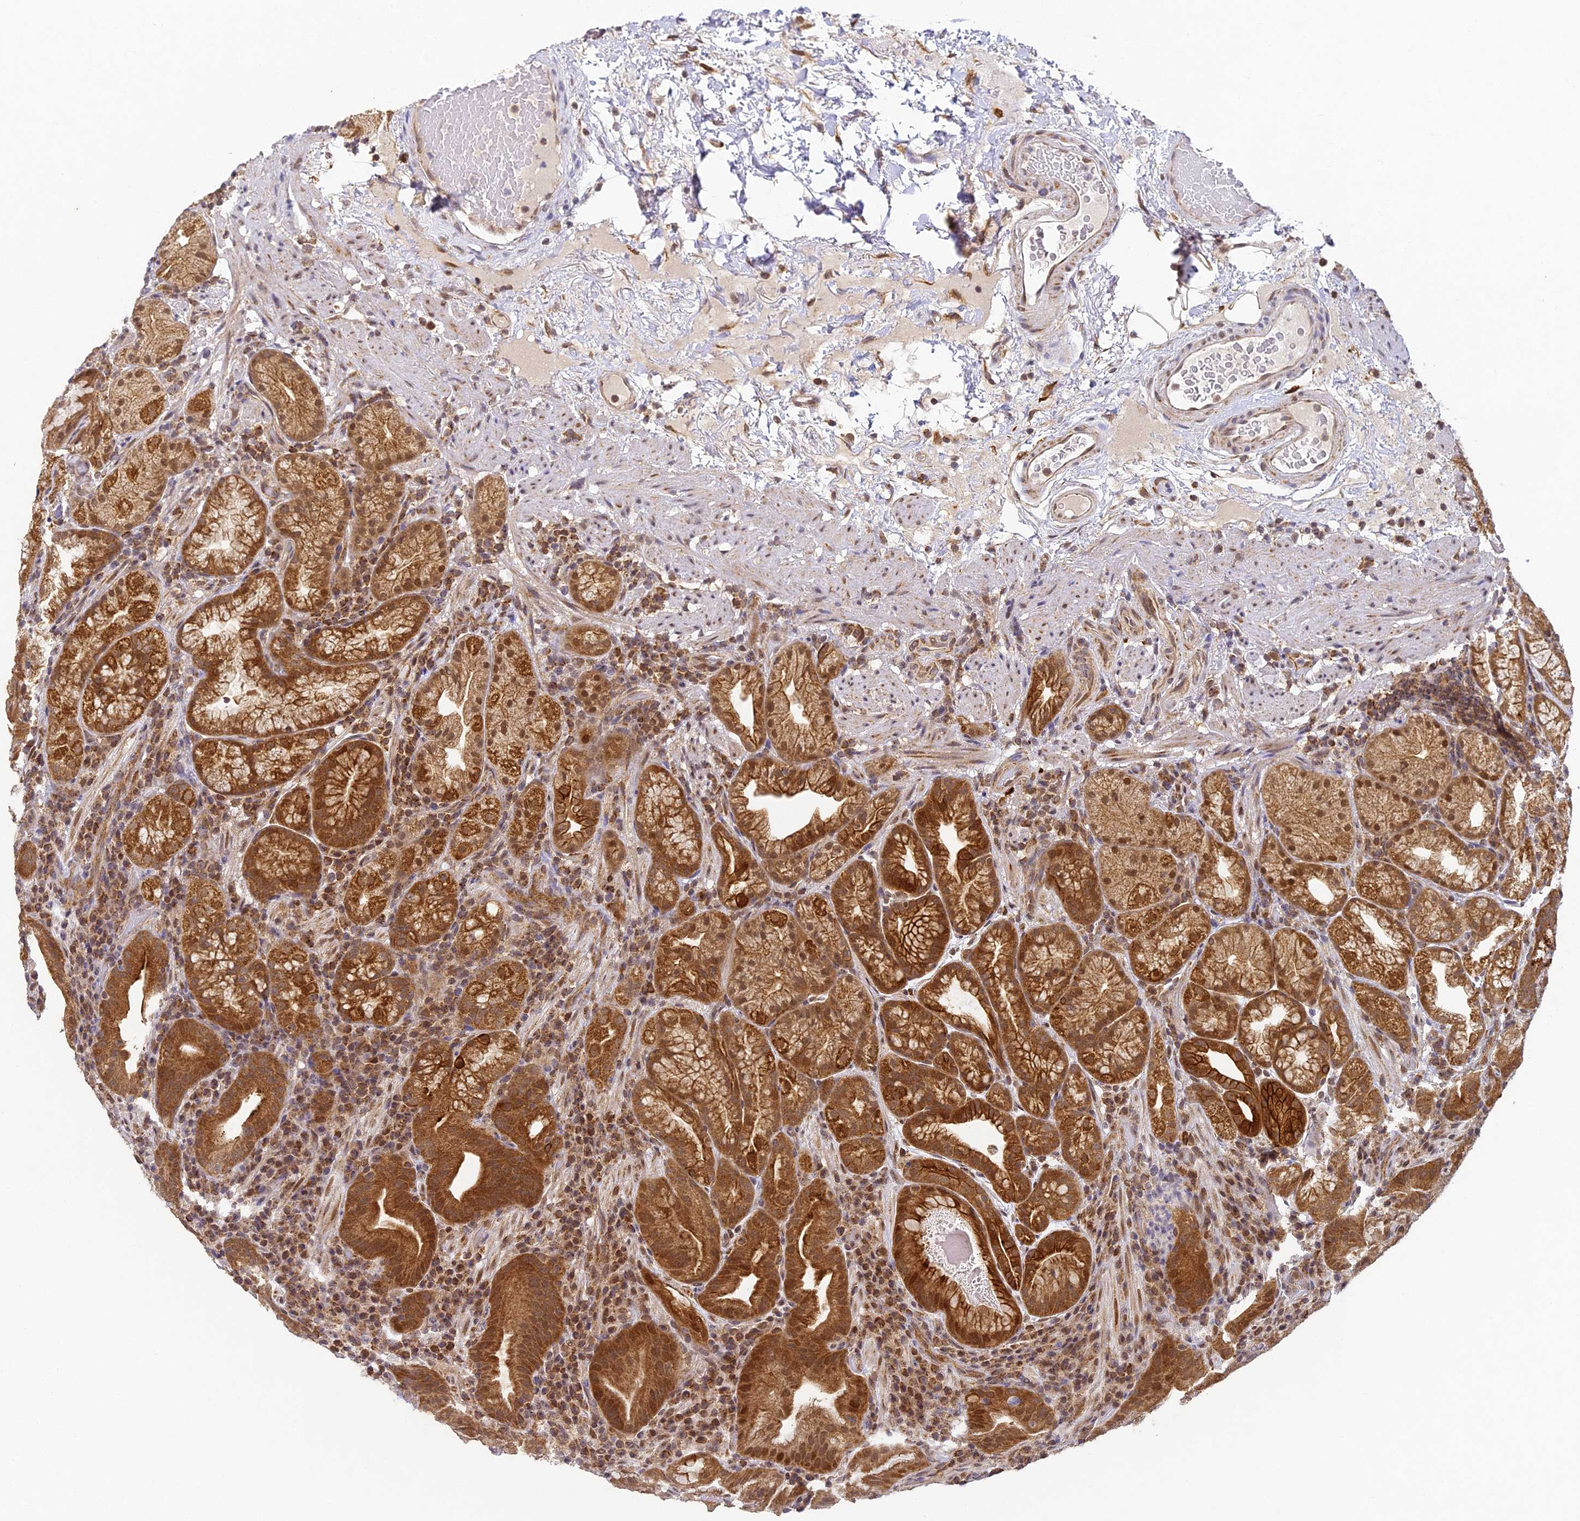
{"staining": {"intensity": "strong", "quantity": ">75%", "location": "cytoplasmic/membranous,nuclear"}, "tissue": "stomach", "cell_type": "Glandular cells", "image_type": "normal", "snomed": [{"axis": "morphology", "description": "Normal tissue, NOS"}, {"axis": "morphology", "description": "Inflammation, NOS"}, {"axis": "topography", "description": "Stomach"}], "caption": "This is a micrograph of IHC staining of normal stomach, which shows strong positivity in the cytoplasmic/membranous,nuclear of glandular cells.", "gene": "DNAAF10", "patient": {"sex": "male", "age": 79}}